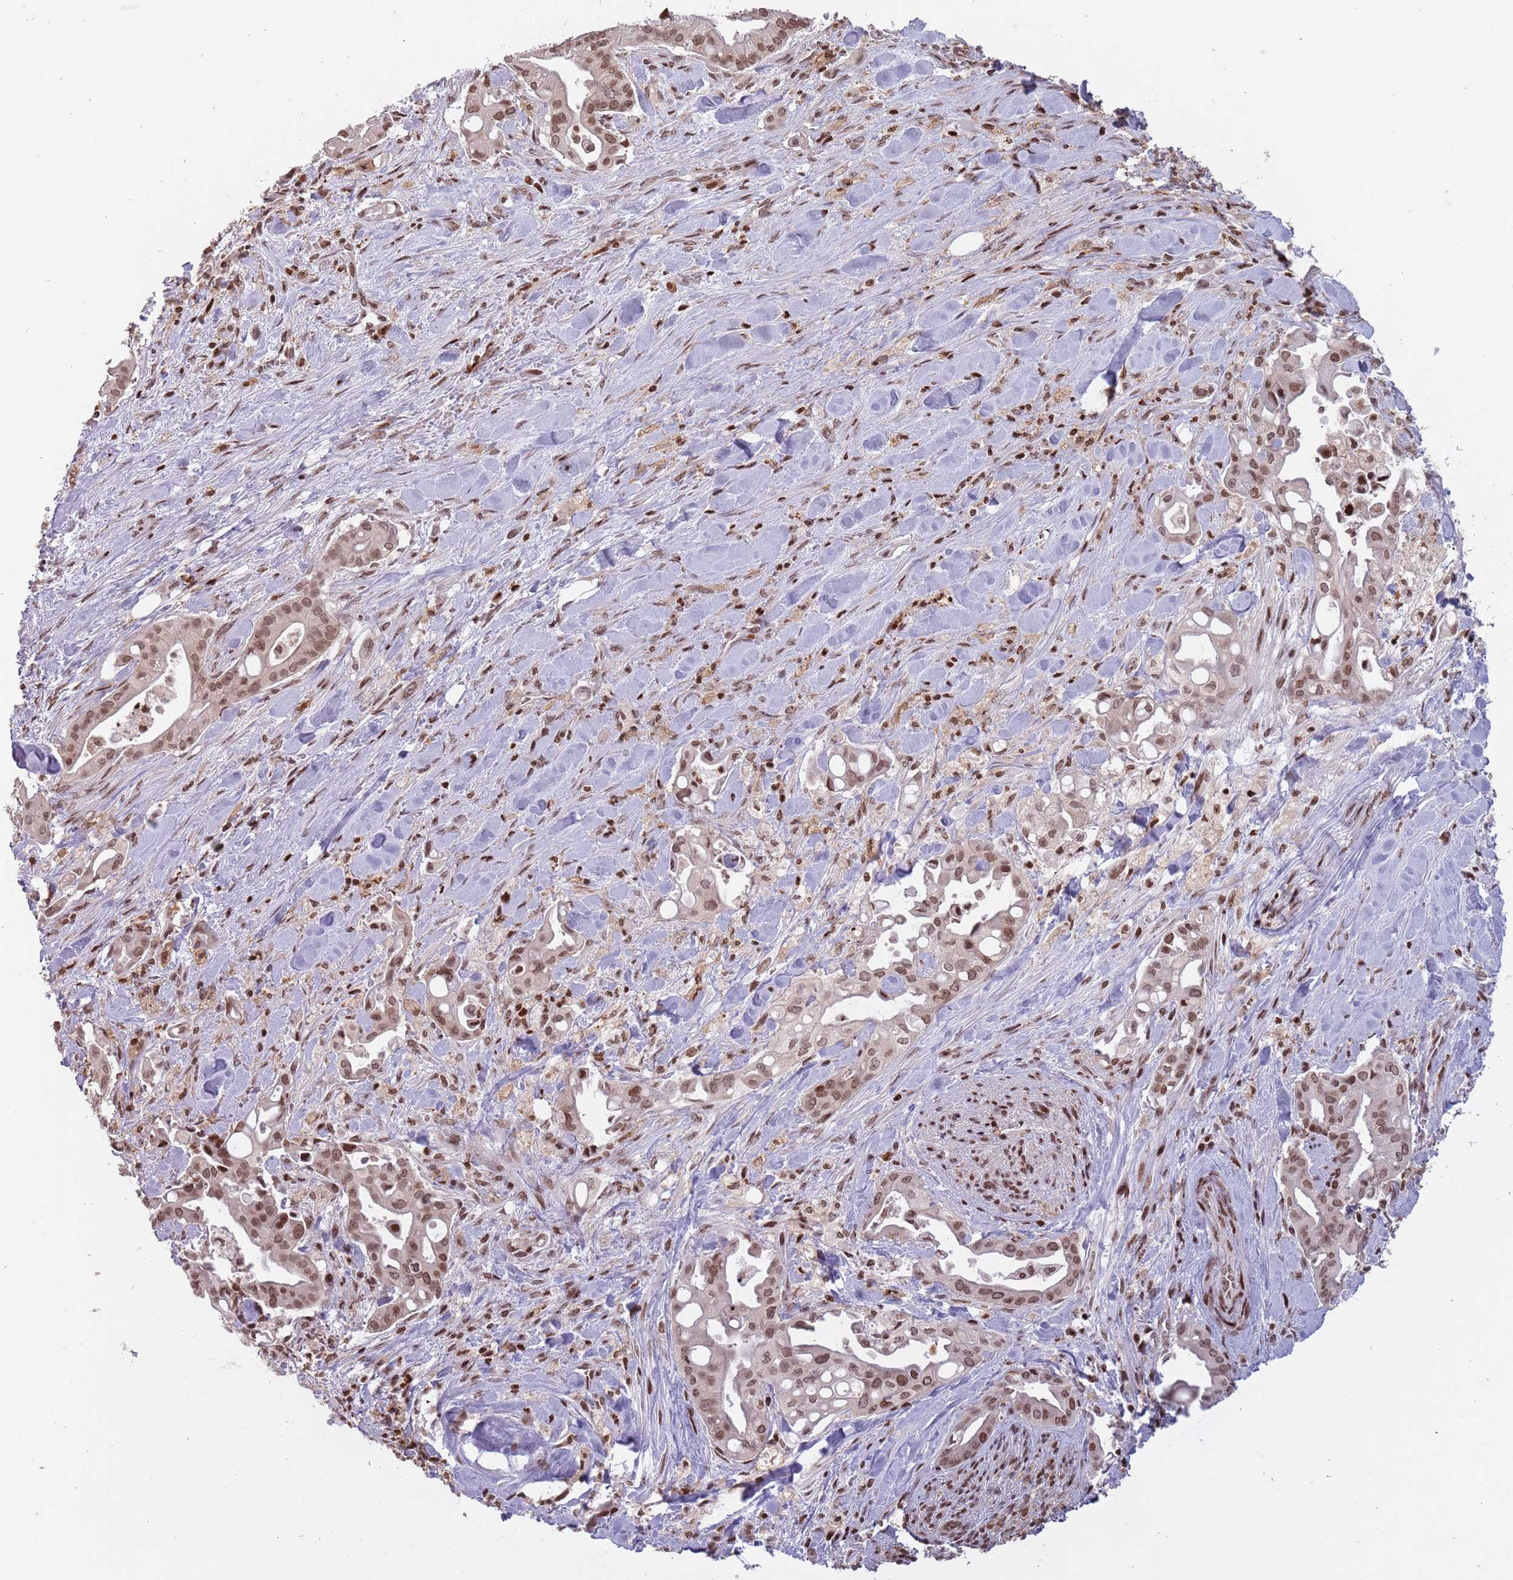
{"staining": {"intensity": "moderate", "quantity": ">75%", "location": "nuclear"}, "tissue": "liver cancer", "cell_type": "Tumor cells", "image_type": "cancer", "snomed": [{"axis": "morphology", "description": "Cholangiocarcinoma"}, {"axis": "topography", "description": "Liver"}], "caption": "IHC photomicrograph of neoplastic tissue: liver cancer (cholangiocarcinoma) stained using IHC reveals medium levels of moderate protein expression localized specifically in the nuclear of tumor cells, appearing as a nuclear brown color.", "gene": "SH3RF3", "patient": {"sex": "female", "age": 68}}